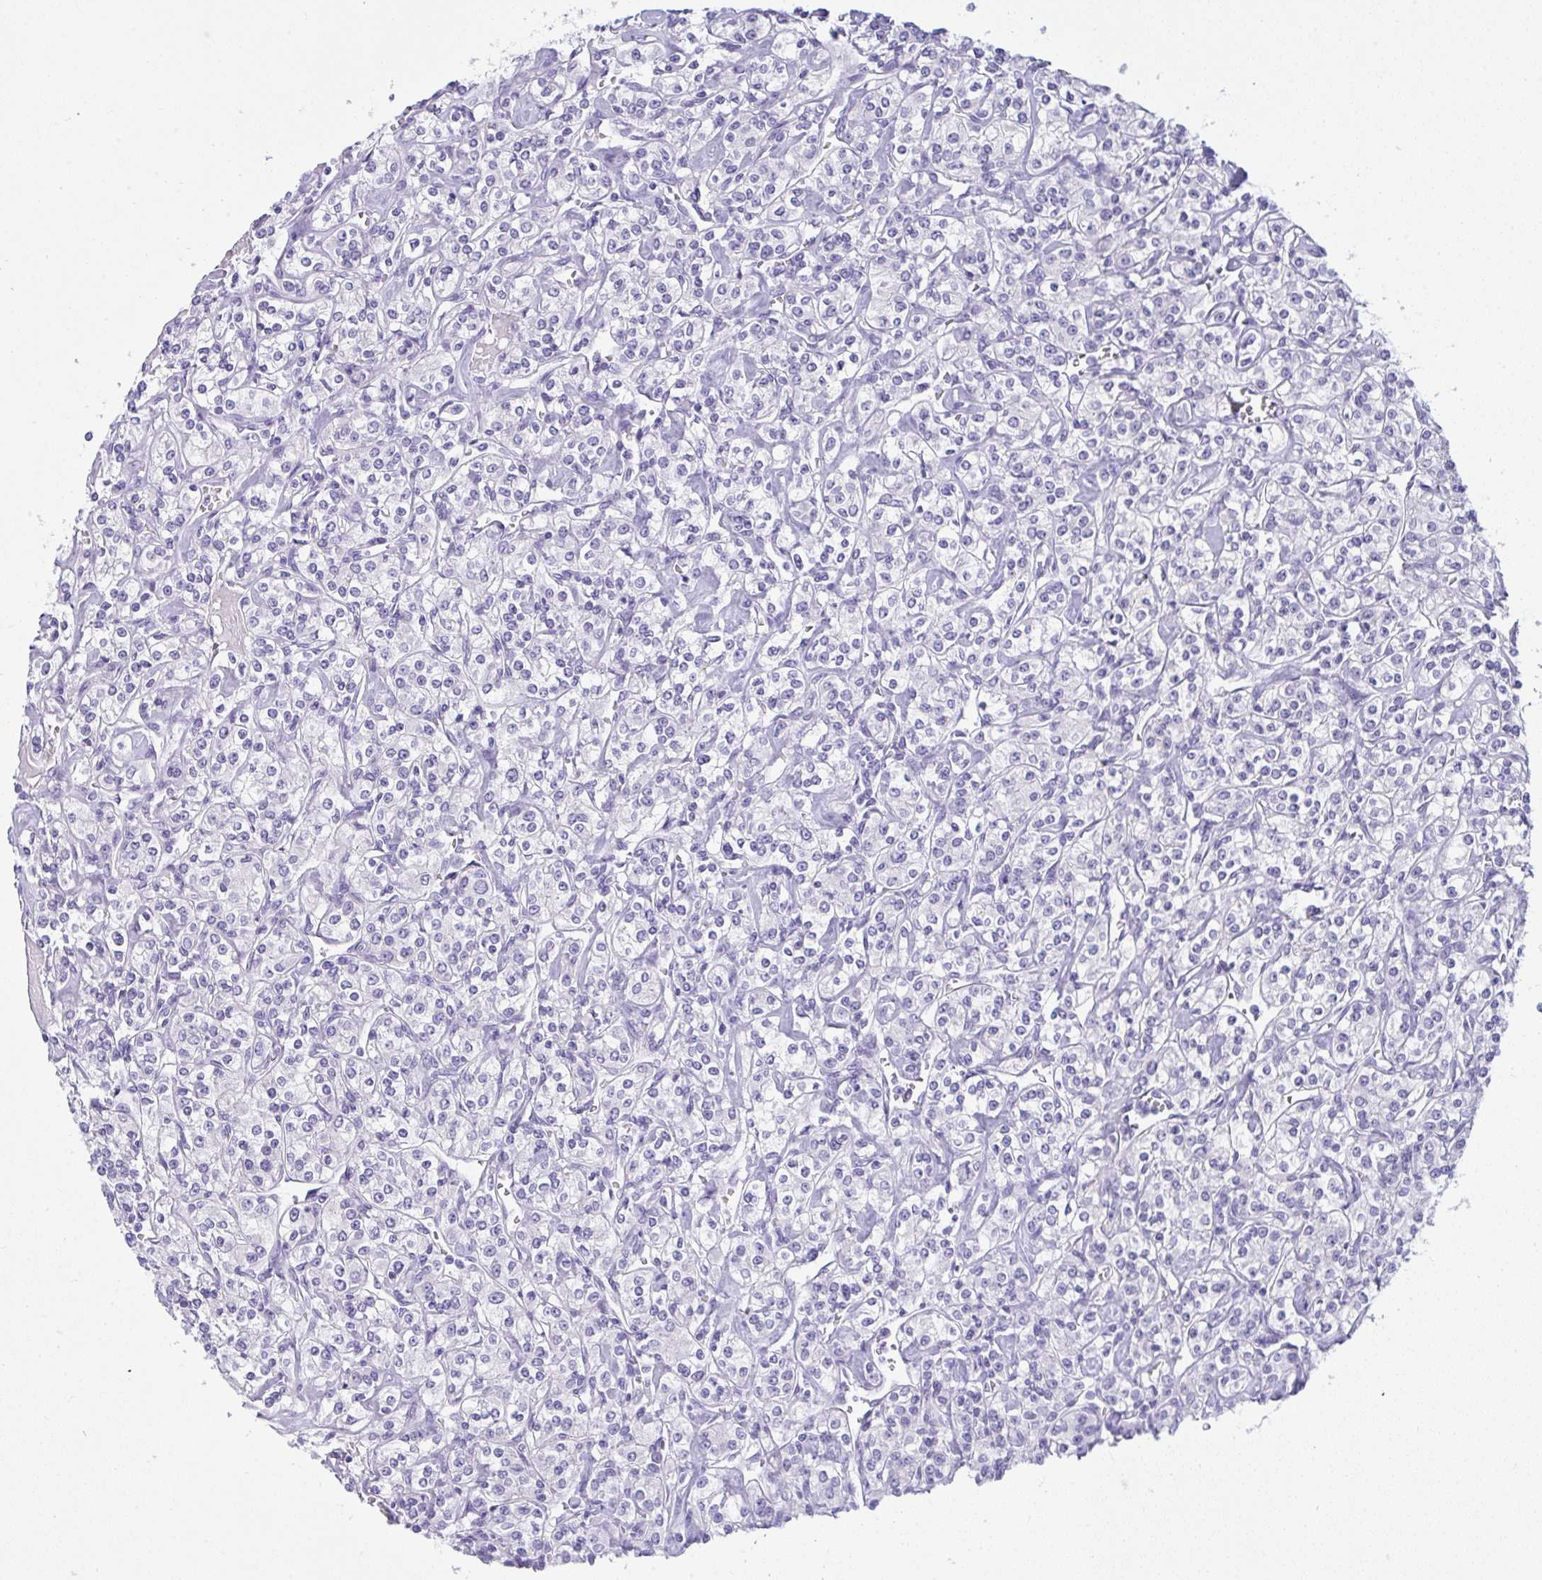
{"staining": {"intensity": "negative", "quantity": "none", "location": "none"}, "tissue": "renal cancer", "cell_type": "Tumor cells", "image_type": "cancer", "snomed": [{"axis": "morphology", "description": "Adenocarcinoma, NOS"}, {"axis": "topography", "description": "Kidney"}], "caption": "The immunohistochemistry (IHC) photomicrograph has no significant expression in tumor cells of renal cancer tissue.", "gene": "PRDM9", "patient": {"sex": "male", "age": 77}}